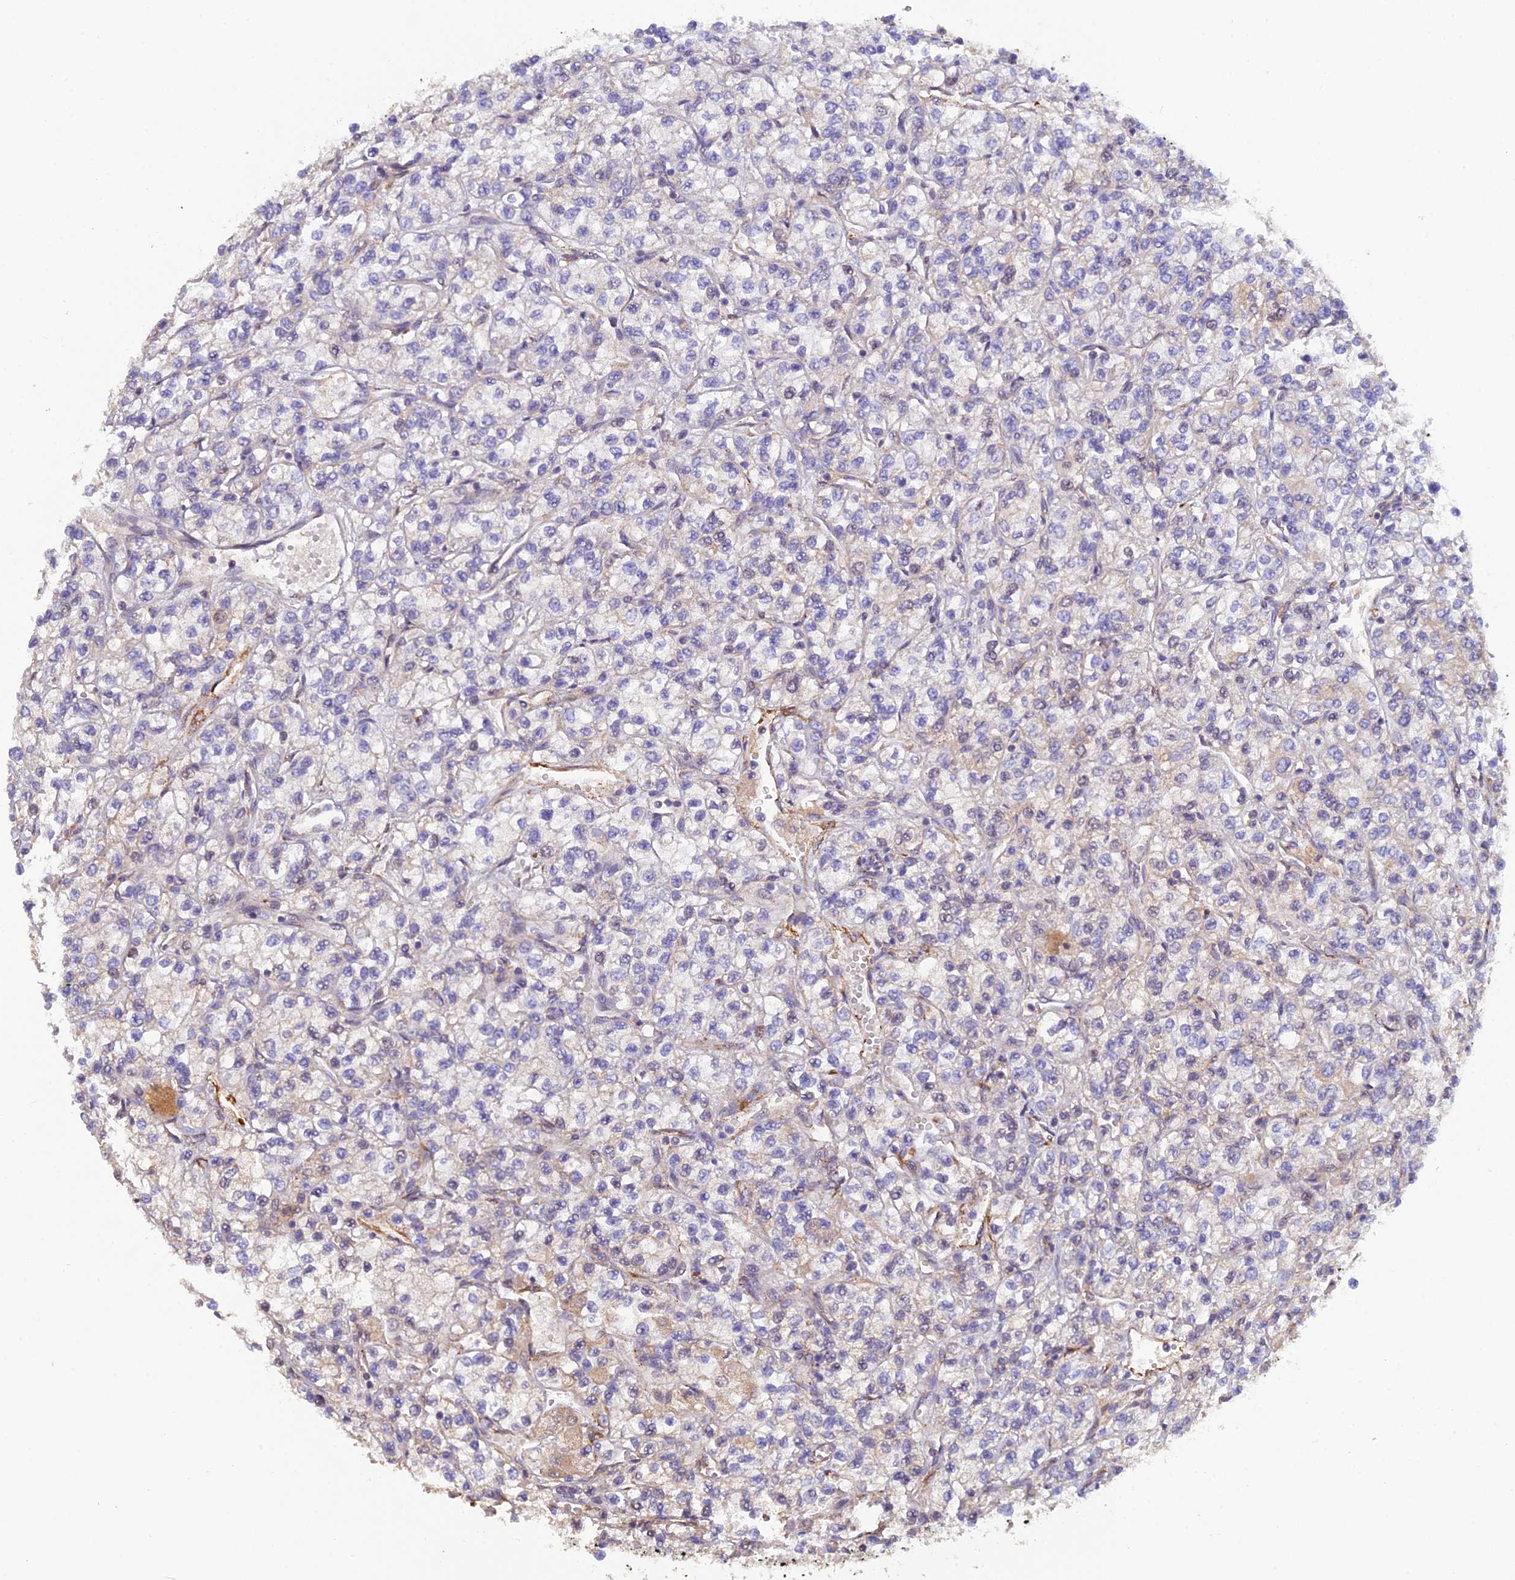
{"staining": {"intensity": "weak", "quantity": "<25%", "location": "cytoplasmic/membranous"}, "tissue": "renal cancer", "cell_type": "Tumor cells", "image_type": "cancer", "snomed": [{"axis": "morphology", "description": "Adenocarcinoma, NOS"}, {"axis": "topography", "description": "Kidney"}], "caption": "Renal cancer (adenocarcinoma) was stained to show a protein in brown. There is no significant expression in tumor cells.", "gene": "P3H3", "patient": {"sex": "male", "age": 80}}